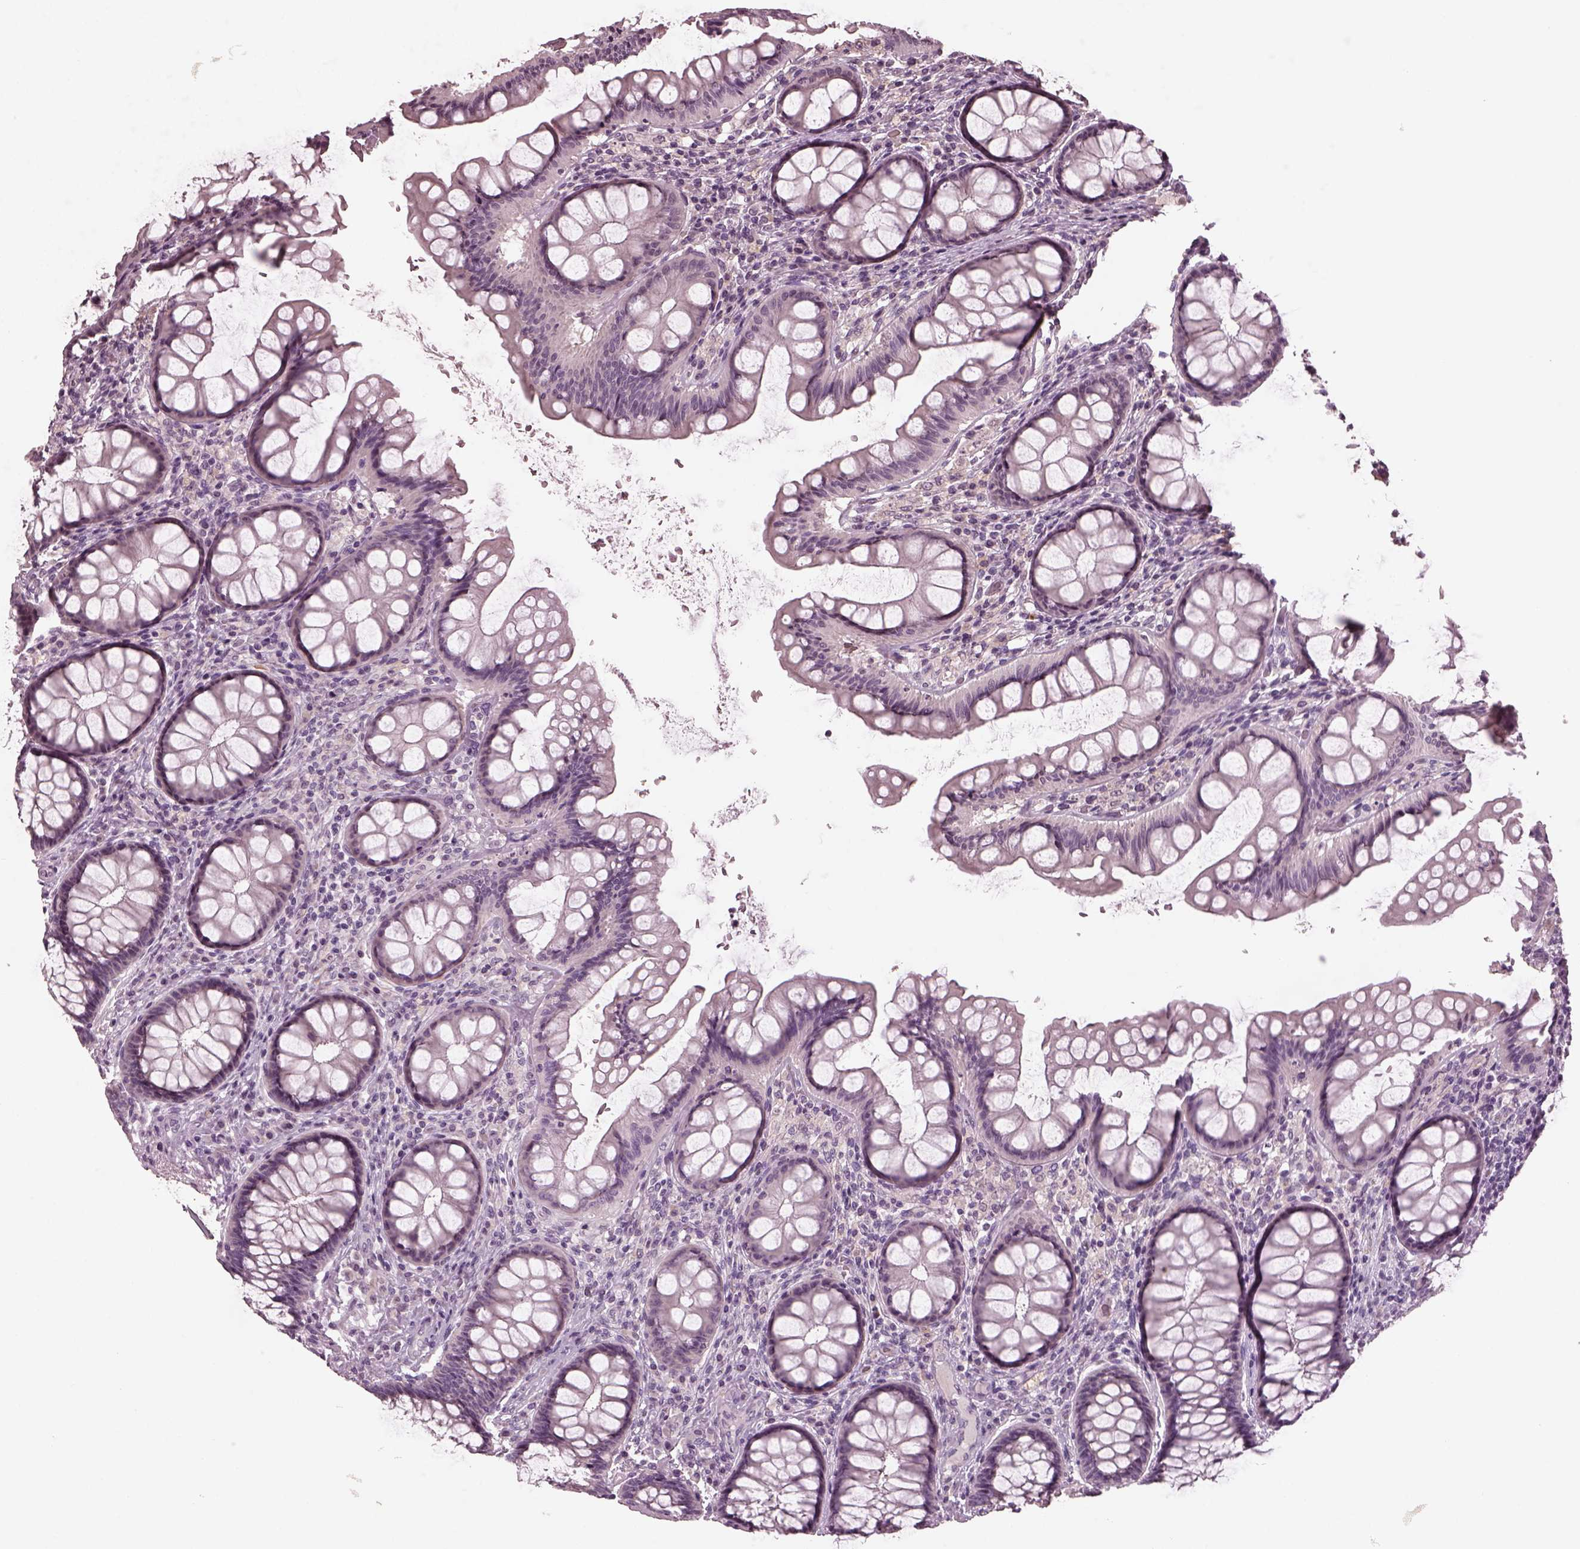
{"staining": {"intensity": "negative", "quantity": "none", "location": "none"}, "tissue": "colon", "cell_type": "Endothelial cells", "image_type": "normal", "snomed": [{"axis": "morphology", "description": "Normal tissue, NOS"}, {"axis": "topography", "description": "Colon"}], "caption": "Endothelial cells show no significant protein expression in normal colon. (Stains: DAB (3,3'-diaminobenzidine) immunohistochemistry (IHC) with hematoxylin counter stain, Microscopy: brightfield microscopy at high magnification).", "gene": "RCVRN", "patient": {"sex": "female", "age": 65}}